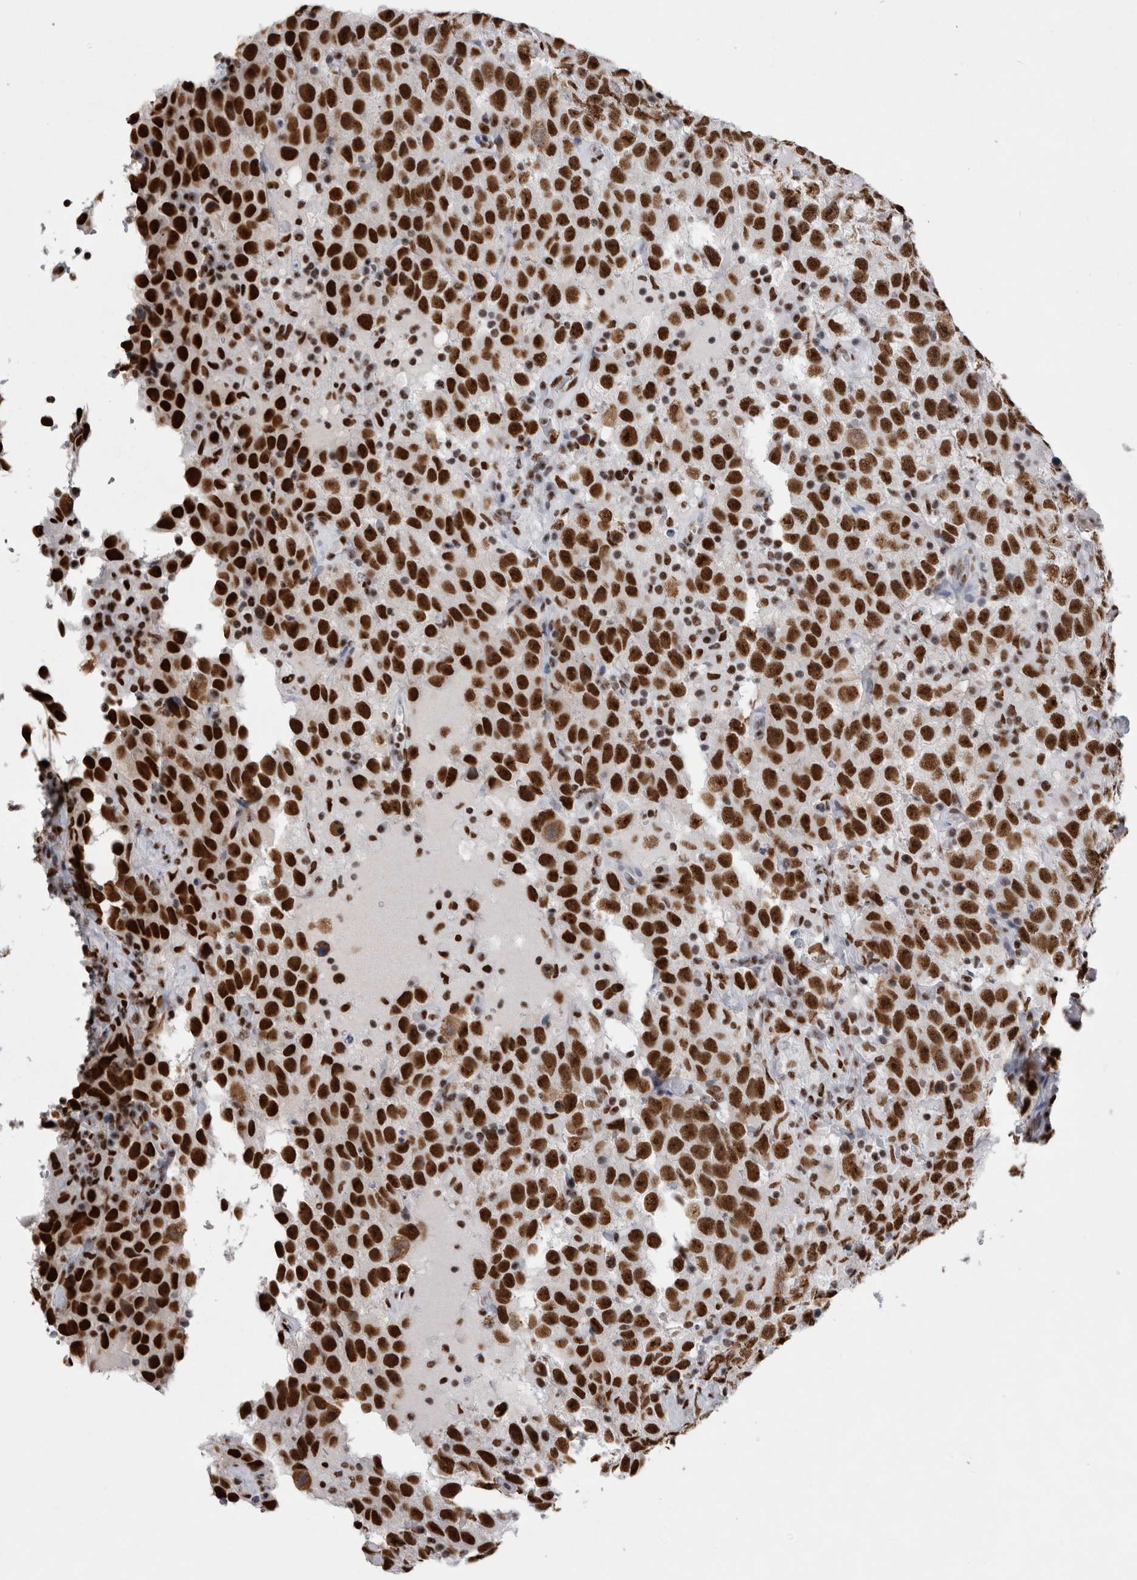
{"staining": {"intensity": "strong", "quantity": ">75%", "location": "nuclear"}, "tissue": "testis cancer", "cell_type": "Tumor cells", "image_type": "cancer", "snomed": [{"axis": "morphology", "description": "Seminoma, NOS"}, {"axis": "topography", "description": "Testis"}], "caption": "Testis seminoma stained with a protein marker displays strong staining in tumor cells.", "gene": "ALPK3", "patient": {"sex": "male", "age": 41}}